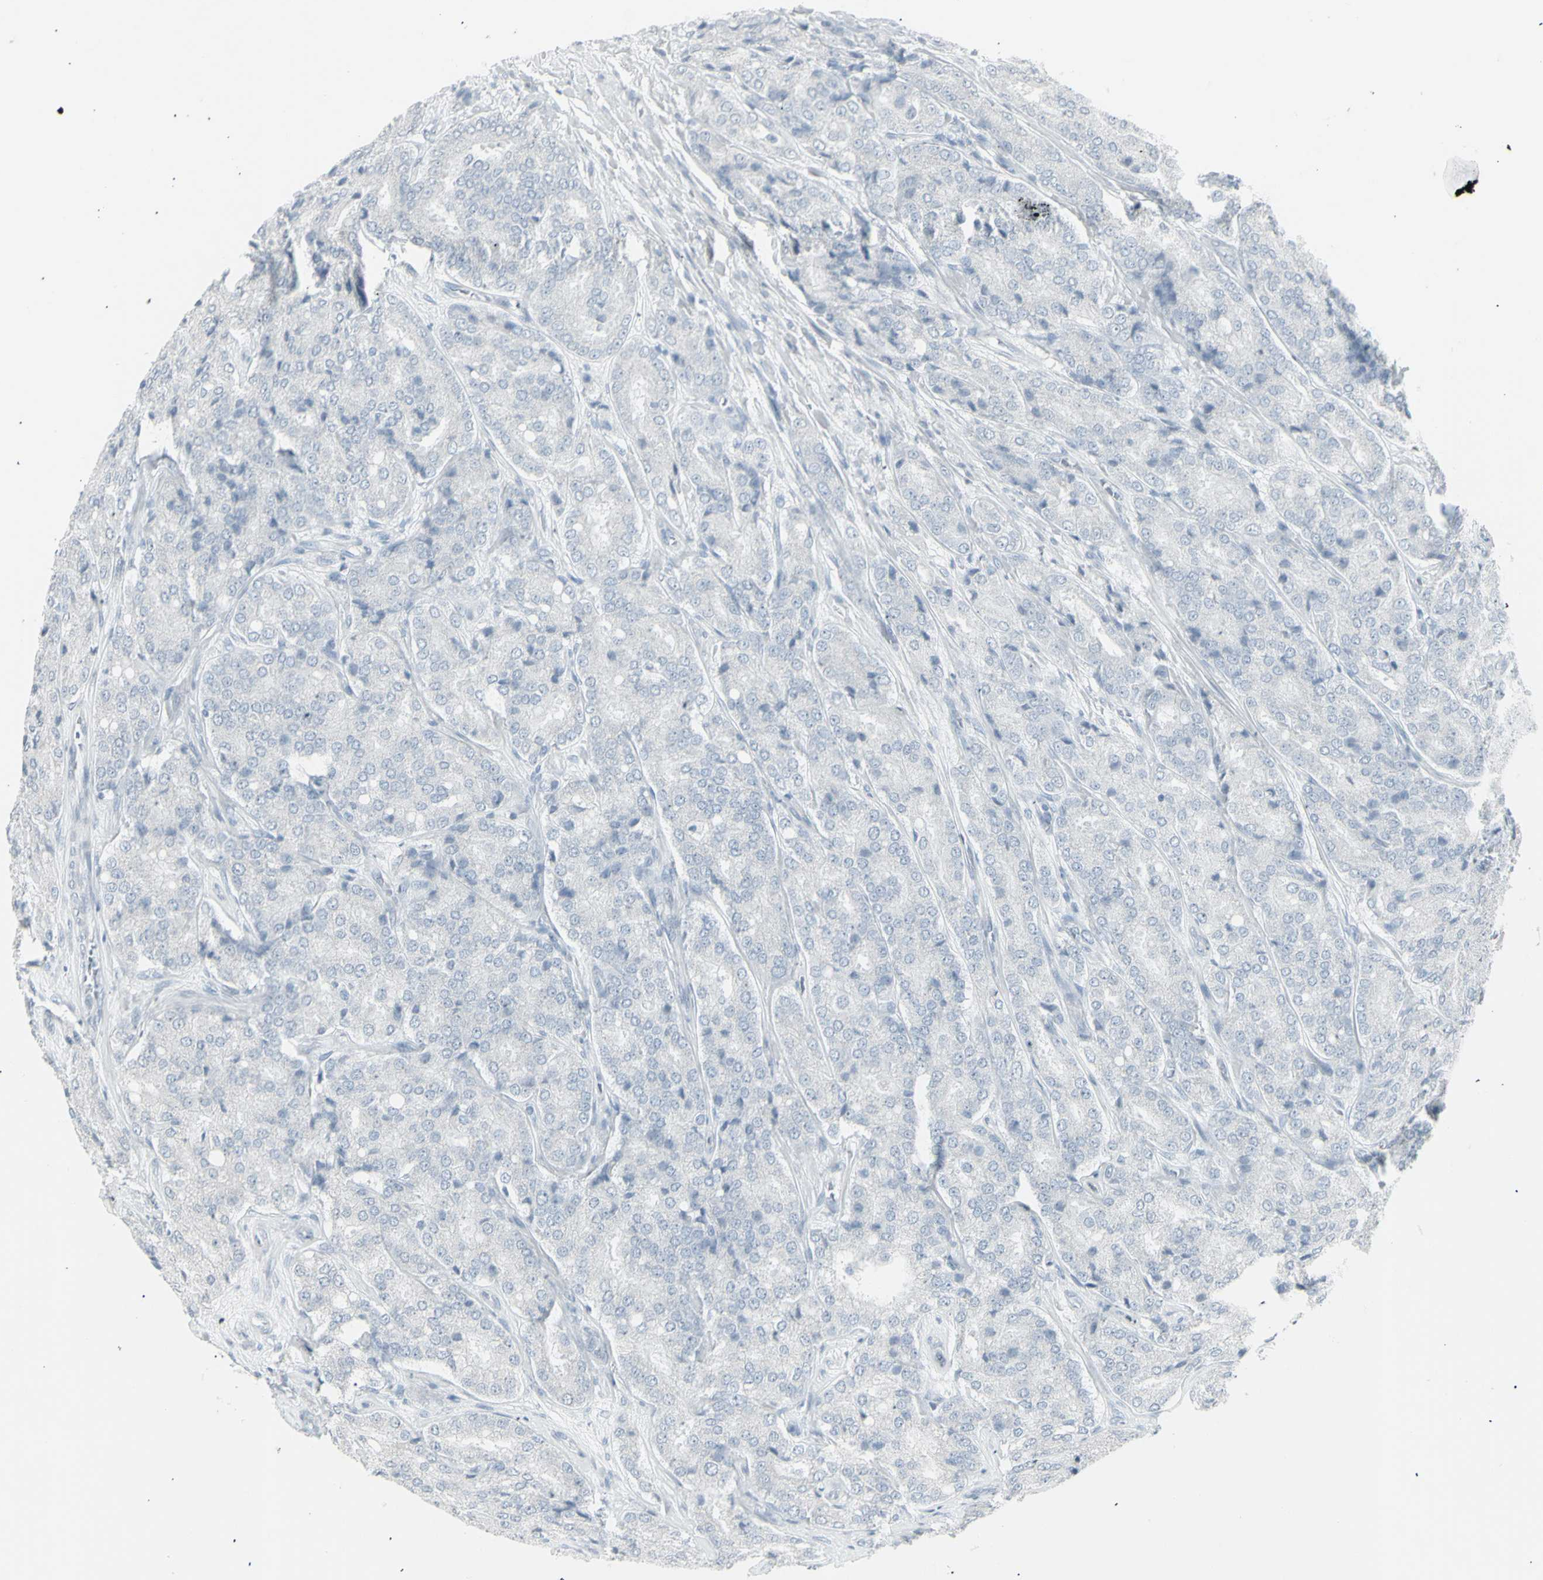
{"staining": {"intensity": "negative", "quantity": "none", "location": "none"}, "tissue": "prostate cancer", "cell_type": "Tumor cells", "image_type": "cancer", "snomed": [{"axis": "morphology", "description": "Adenocarcinoma, High grade"}, {"axis": "topography", "description": "Prostate"}], "caption": "Tumor cells show no significant expression in prostate high-grade adenocarcinoma. (DAB IHC, high magnification).", "gene": "YBX2", "patient": {"sex": "male", "age": 65}}